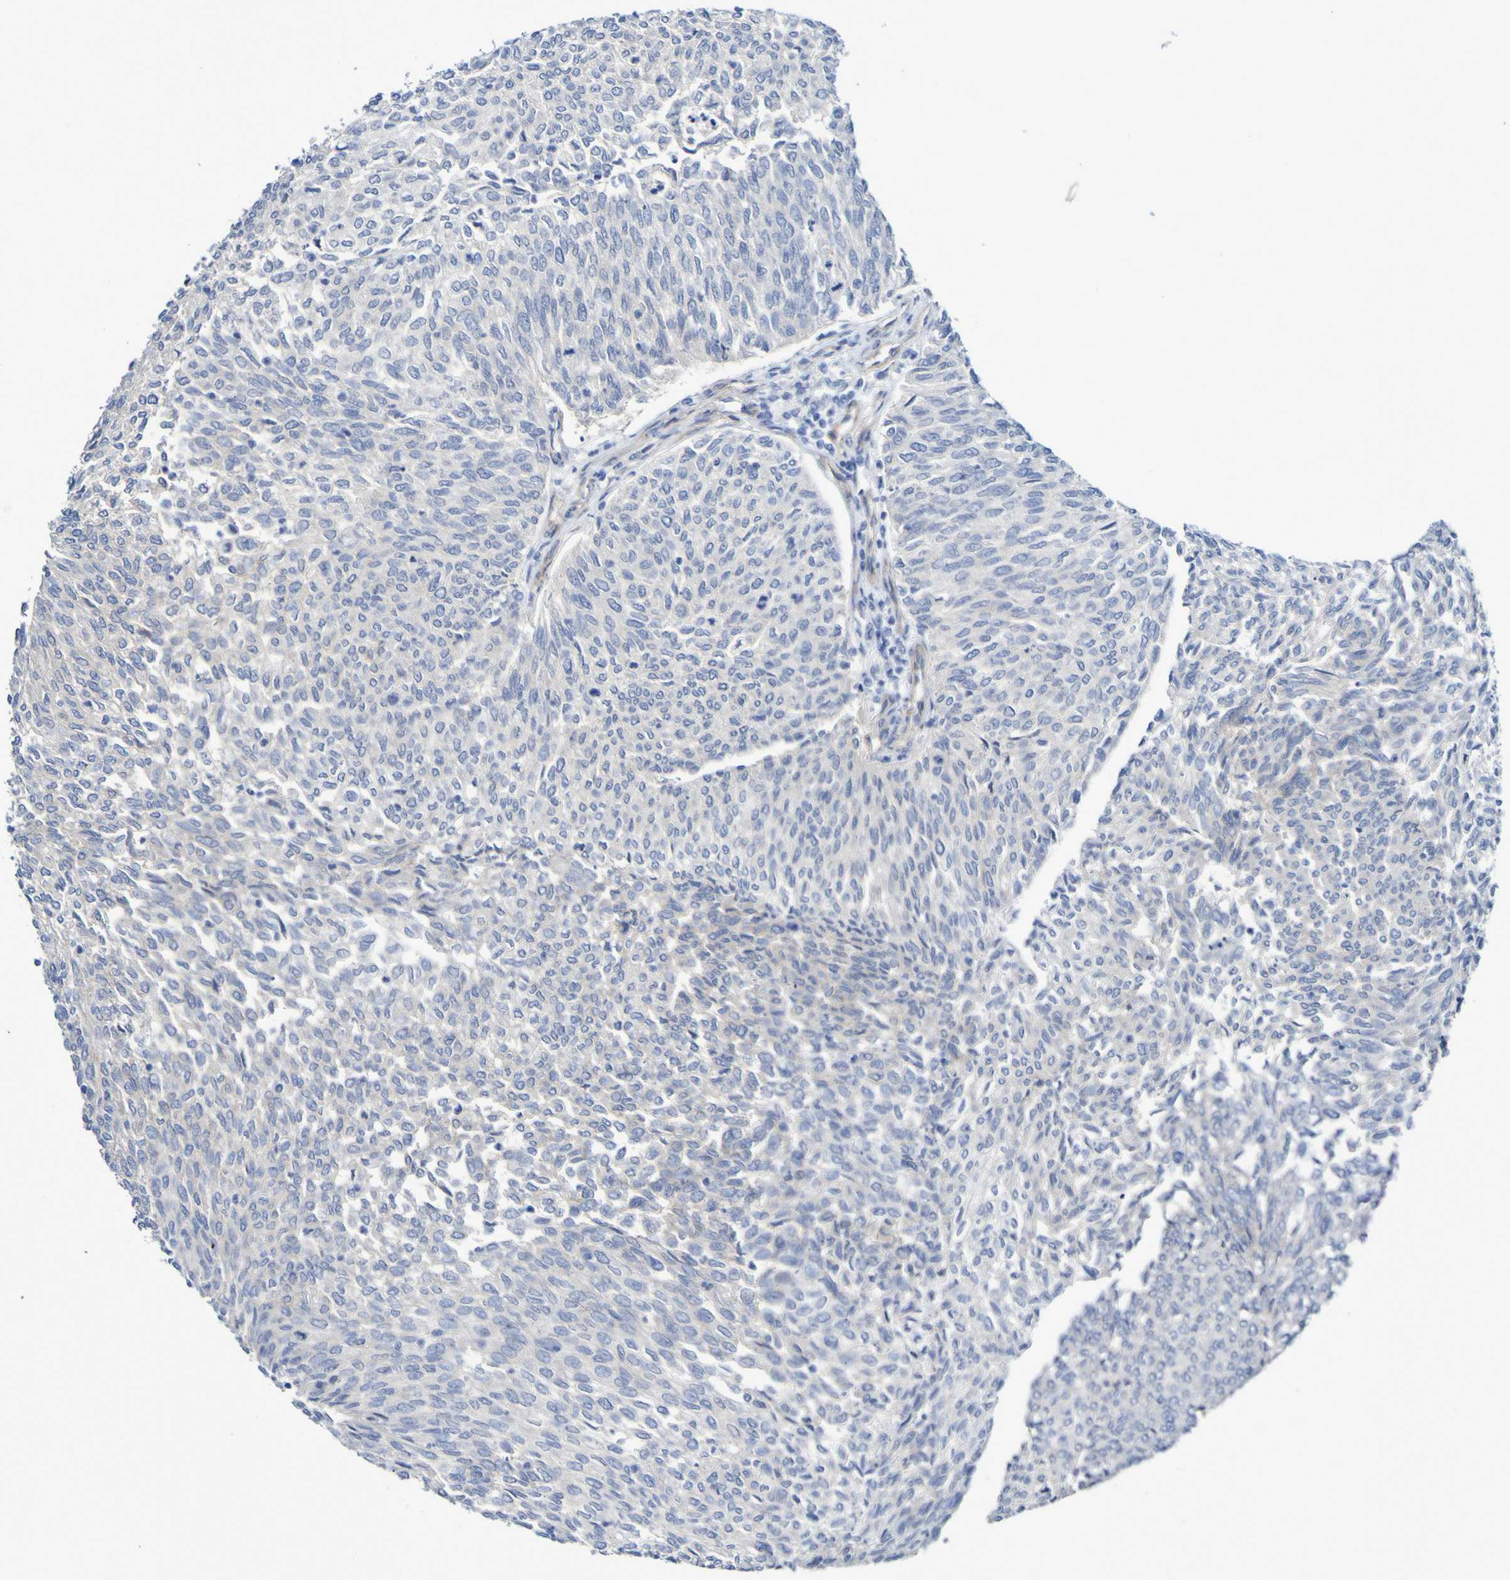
{"staining": {"intensity": "negative", "quantity": "none", "location": "none"}, "tissue": "urothelial cancer", "cell_type": "Tumor cells", "image_type": "cancer", "snomed": [{"axis": "morphology", "description": "Urothelial carcinoma, Low grade"}, {"axis": "topography", "description": "Urinary bladder"}], "caption": "A histopathology image of urothelial cancer stained for a protein reveals no brown staining in tumor cells. (Brightfield microscopy of DAB (3,3'-diaminobenzidine) IHC at high magnification).", "gene": "LPP", "patient": {"sex": "female", "age": 79}}